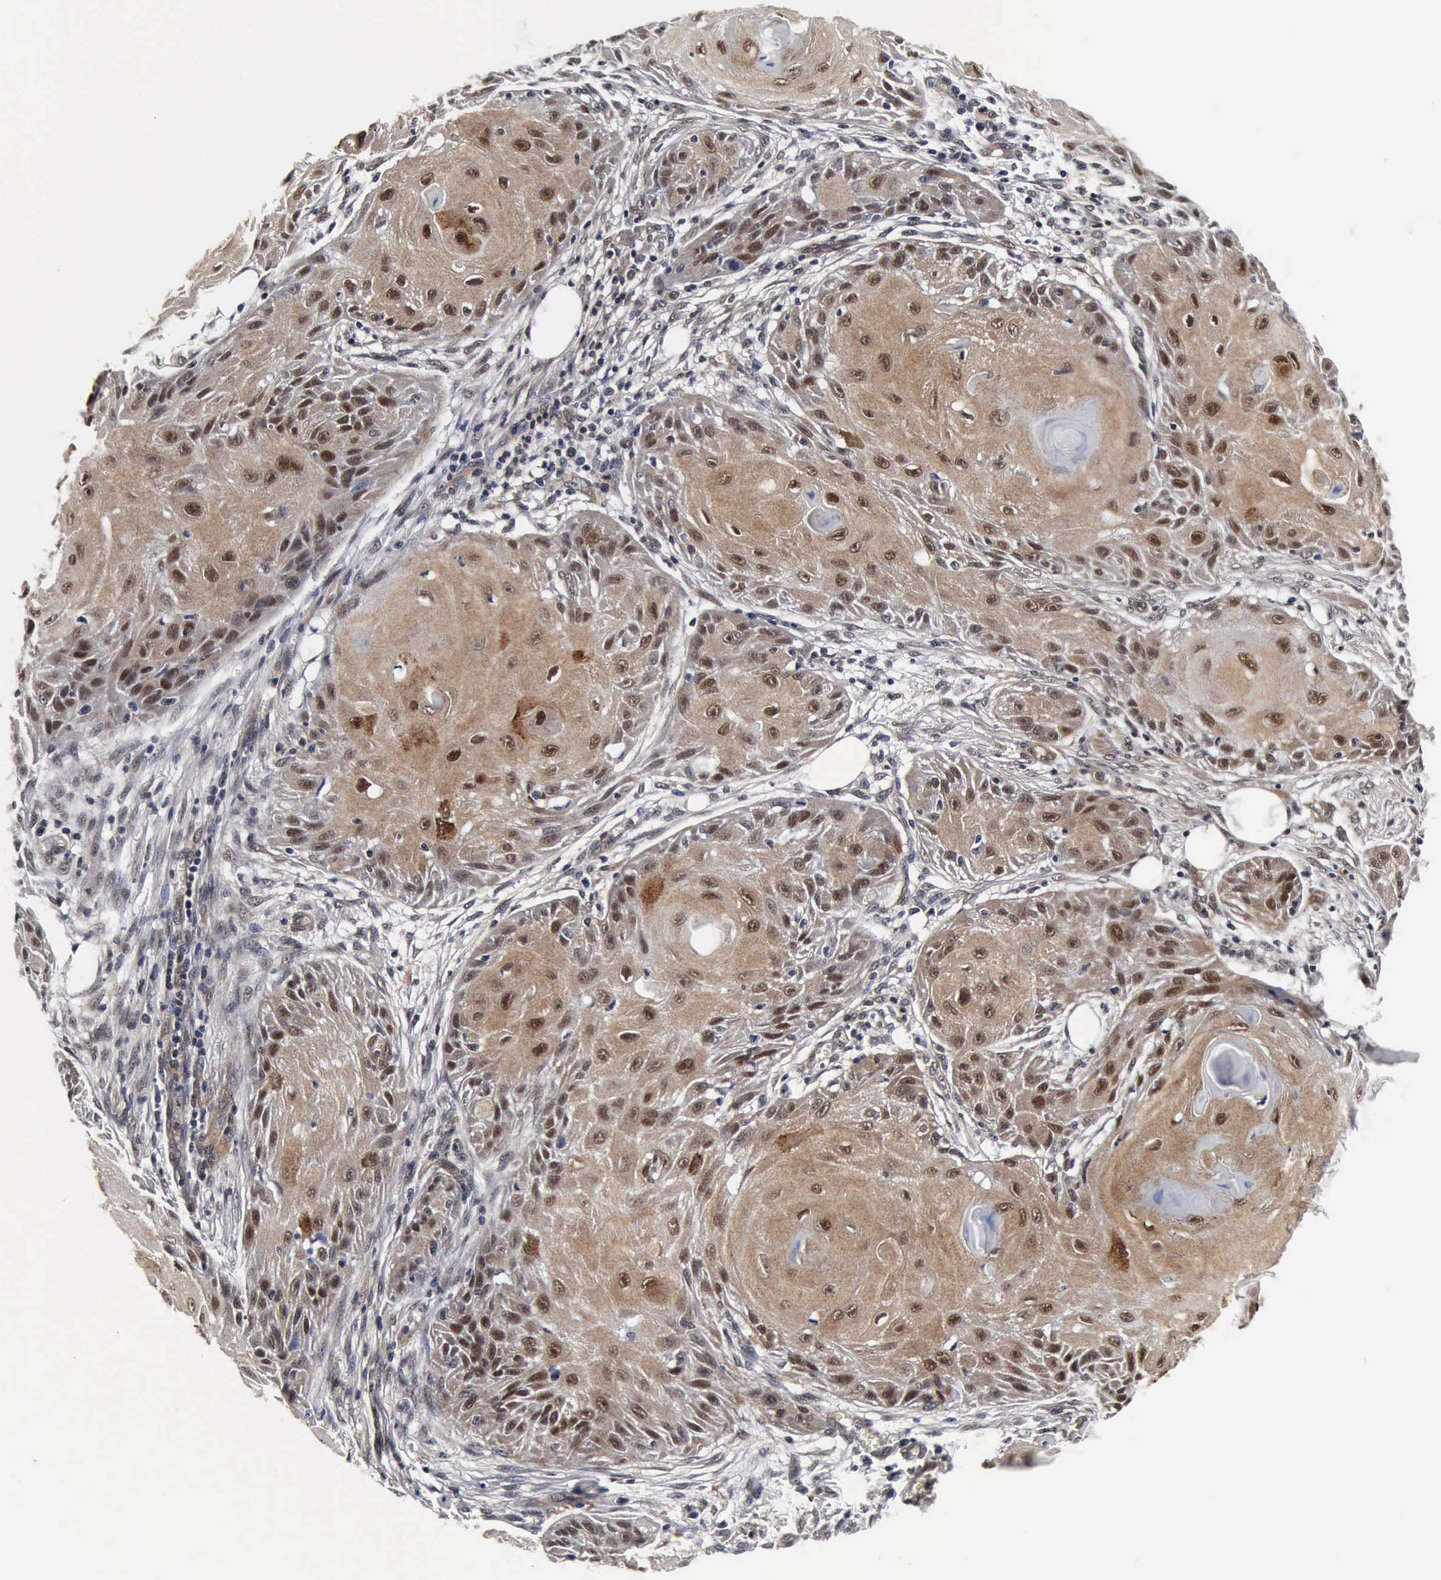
{"staining": {"intensity": "moderate", "quantity": "25%-75%", "location": "cytoplasmic/membranous,nuclear"}, "tissue": "skin cancer", "cell_type": "Tumor cells", "image_type": "cancer", "snomed": [{"axis": "morphology", "description": "Squamous cell carcinoma, NOS"}, {"axis": "topography", "description": "Skin"}], "caption": "Immunohistochemical staining of human skin squamous cell carcinoma shows medium levels of moderate cytoplasmic/membranous and nuclear protein staining in about 25%-75% of tumor cells.", "gene": "UBC", "patient": {"sex": "female", "age": 88}}